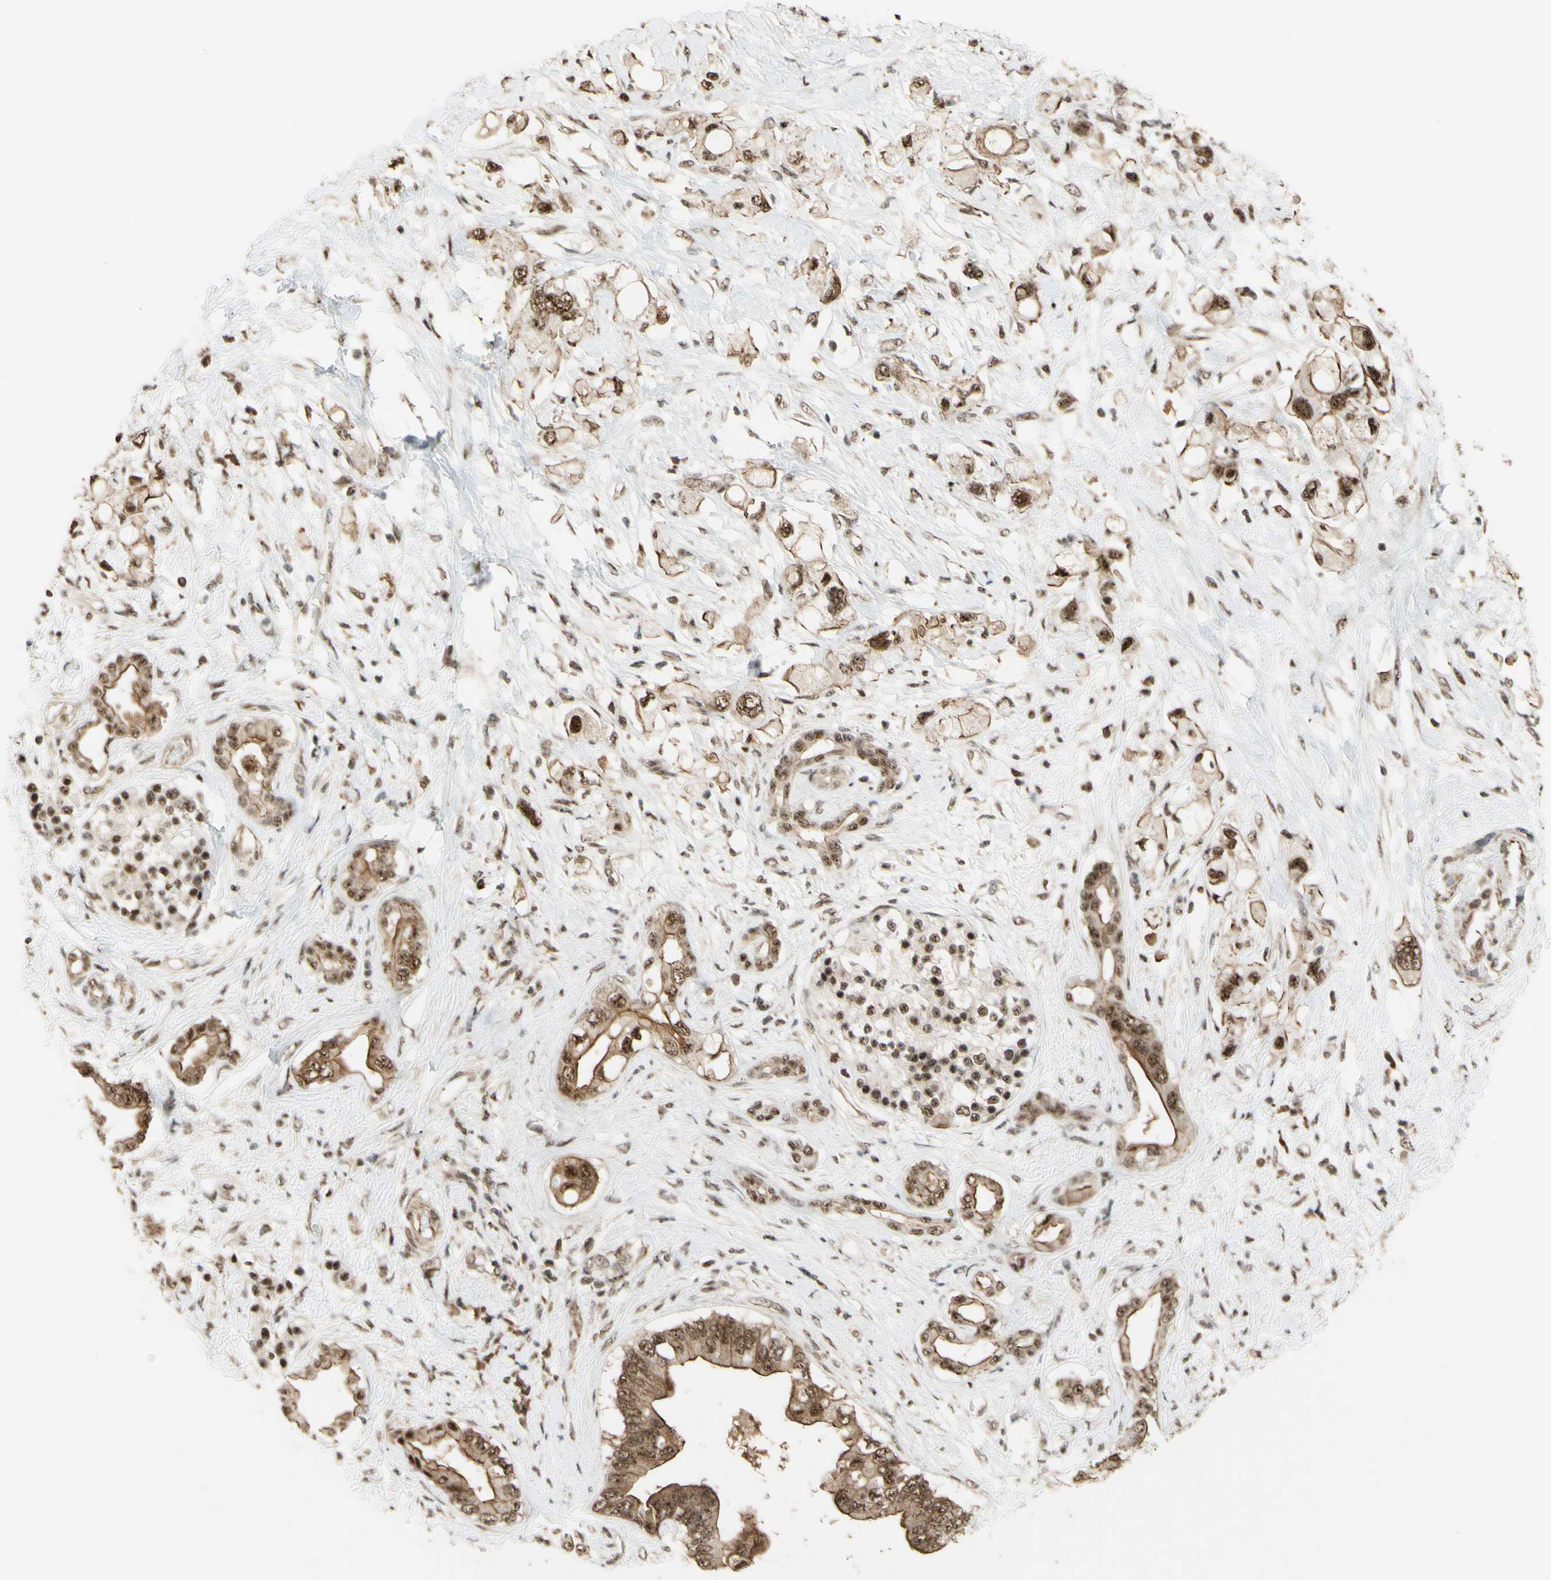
{"staining": {"intensity": "moderate", "quantity": ">75%", "location": "cytoplasmic/membranous,nuclear"}, "tissue": "pancreatic cancer", "cell_type": "Tumor cells", "image_type": "cancer", "snomed": [{"axis": "morphology", "description": "Adenocarcinoma, NOS"}, {"axis": "topography", "description": "Pancreas"}], "caption": "Immunohistochemical staining of adenocarcinoma (pancreatic) reveals medium levels of moderate cytoplasmic/membranous and nuclear expression in approximately >75% of tumor cells.", "gene": "SAP18", "patient": {"sex": "female", "age": 56}}